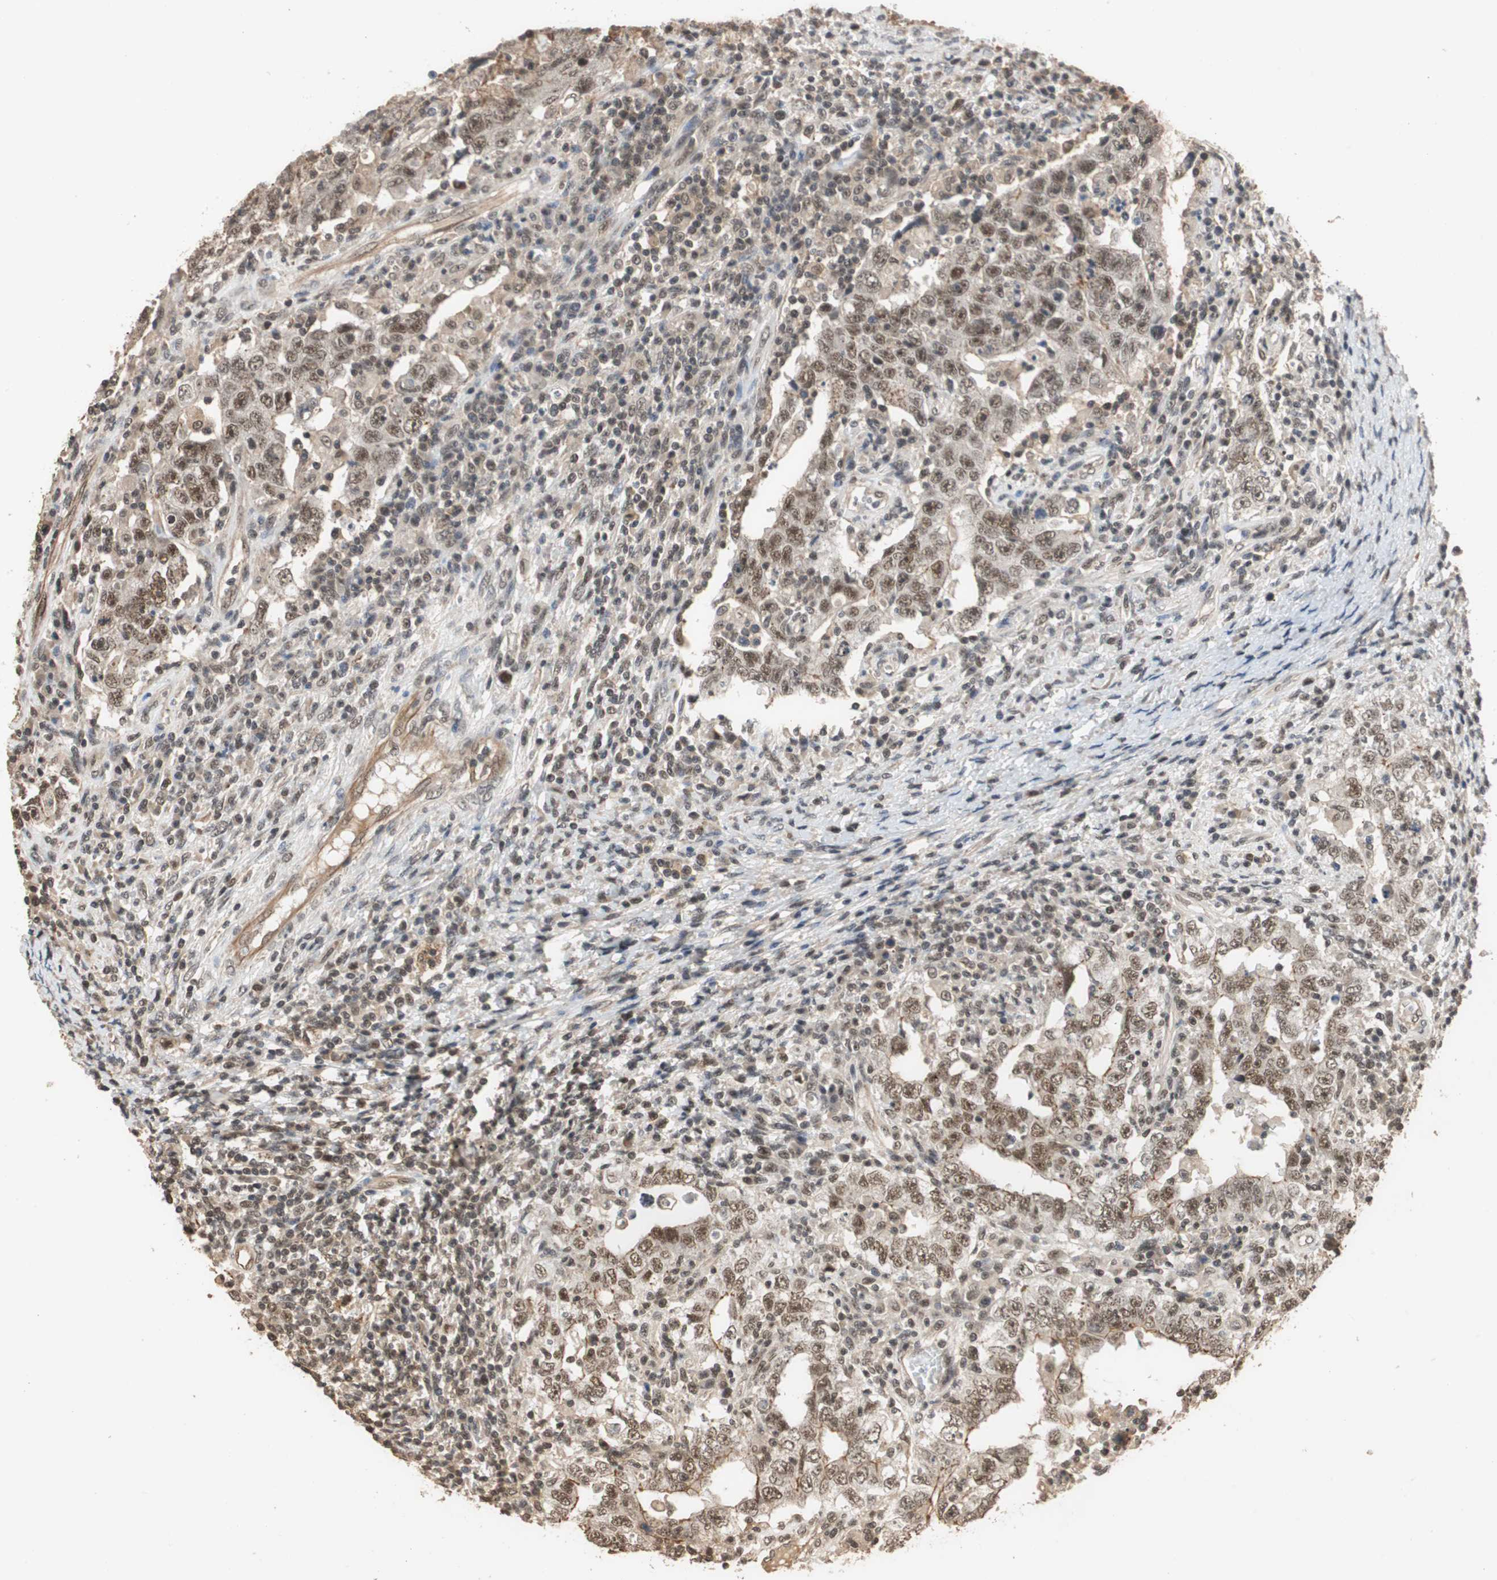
{"staining": {"intensity": "moderate", "quantity": ">75%", "location": "cytoplasmic/membranous,nuclear"}, "tissue": "testis cancer", "cell_type": "Tumor cells", "image_type": "cancer", "snomed": [{"axis": "morphology", "description": "Carcinoma, Embryonal, NOS"}, {"axis": "topography", "description": "Testis"}], "caption": "This is a histology image of immunohistochemistry staining of embryonal carcinoma (testis), which shows moderate staining in the cytoplasmic/membranous and nuclear of tumor cells.", "gene": "CDC5L", "patient": {"sex": "male", "age": 26}}